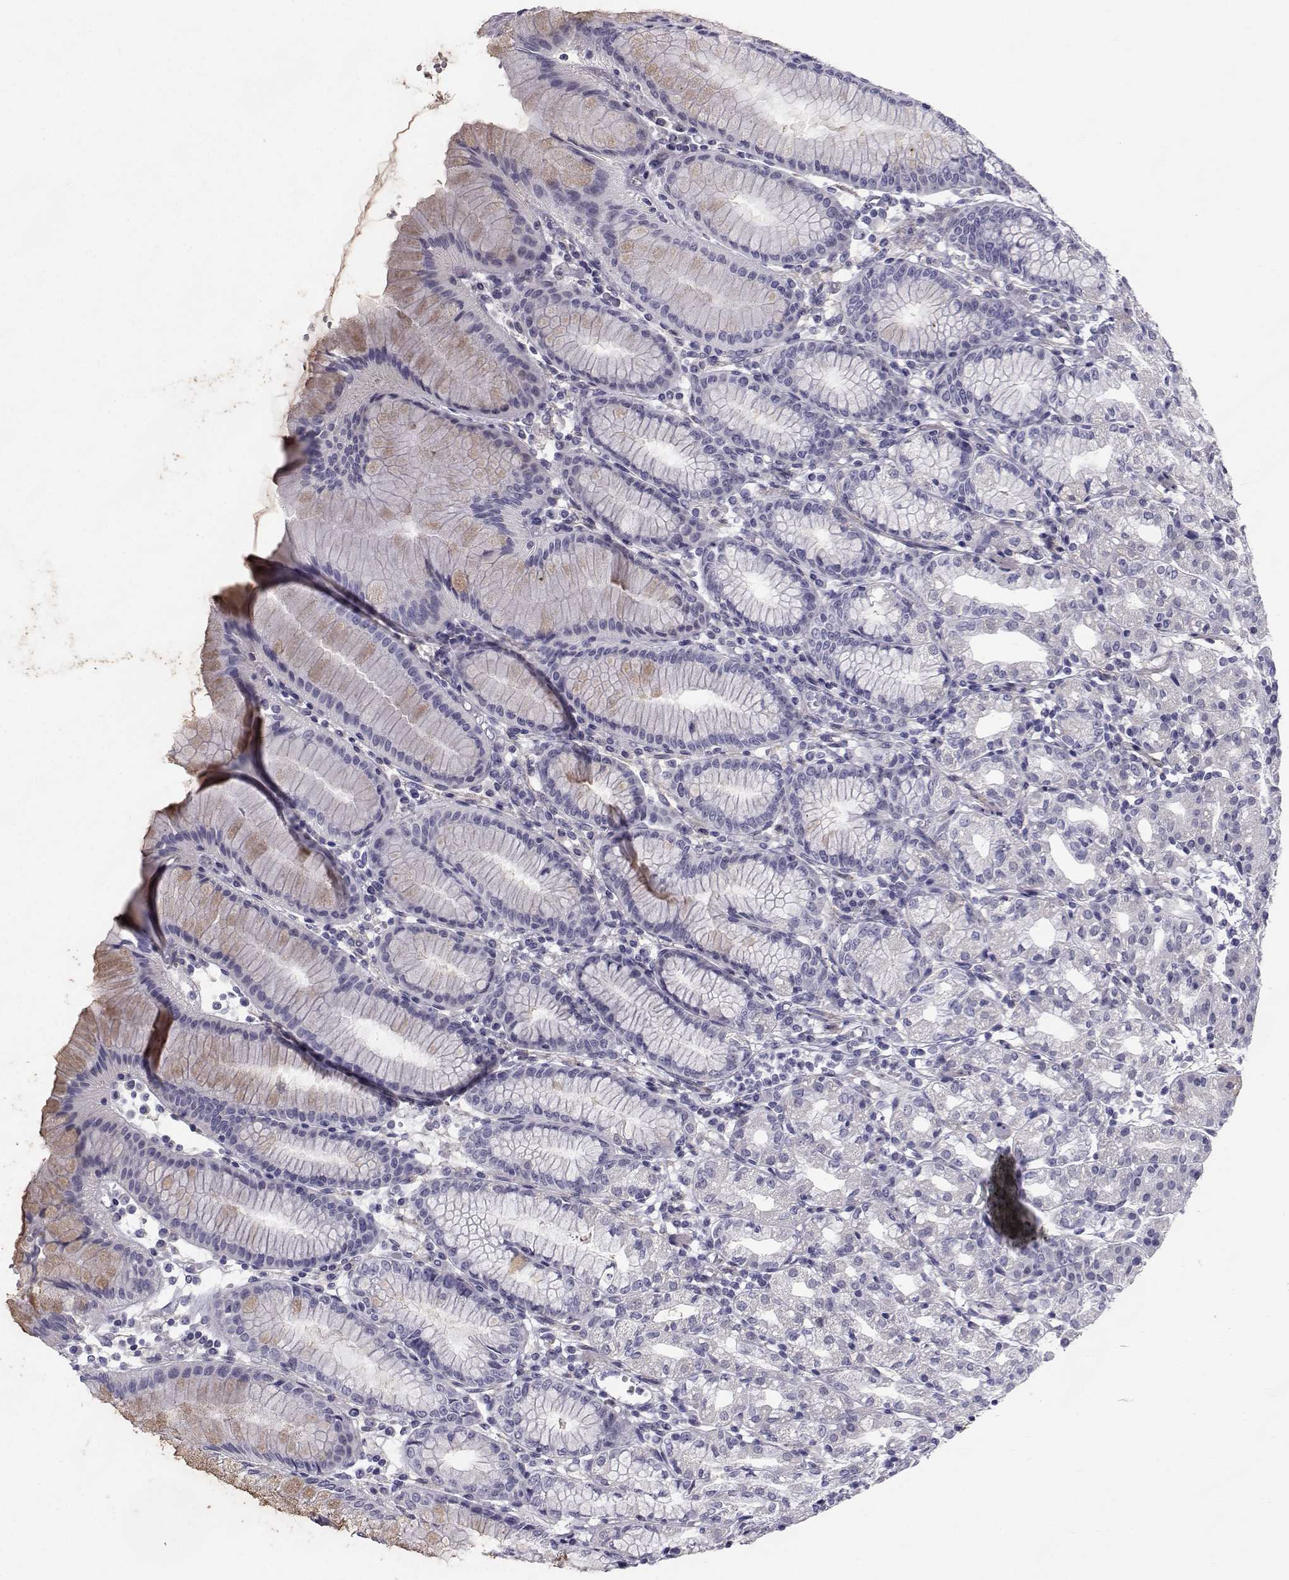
{"staining": {"intensity": "negative", "quantity": "none", "location": "none"}, "tissue": "stomach", "cell_type": "Glandular cells", "image_type": "normal", "snomed": [{"axis": "morphology", "description": "Normal tissue, NOS"}, {"axis": "topography", "description": "Skeletal muscle"}, {"axis": "topography", "description": "Stomach"}], "caption": "An immunohistochemistry image of normal stomach is shown. There is no staining in glandular cells of stomach. Brightfield microscopy of IHC stained with DAB (3,3'-diaminobenzidine) (brown) and hematoxylin (blue), captured at high magnification.", "gene": "SPDYE4", "patient": {"sex": "female", "age": 57}}